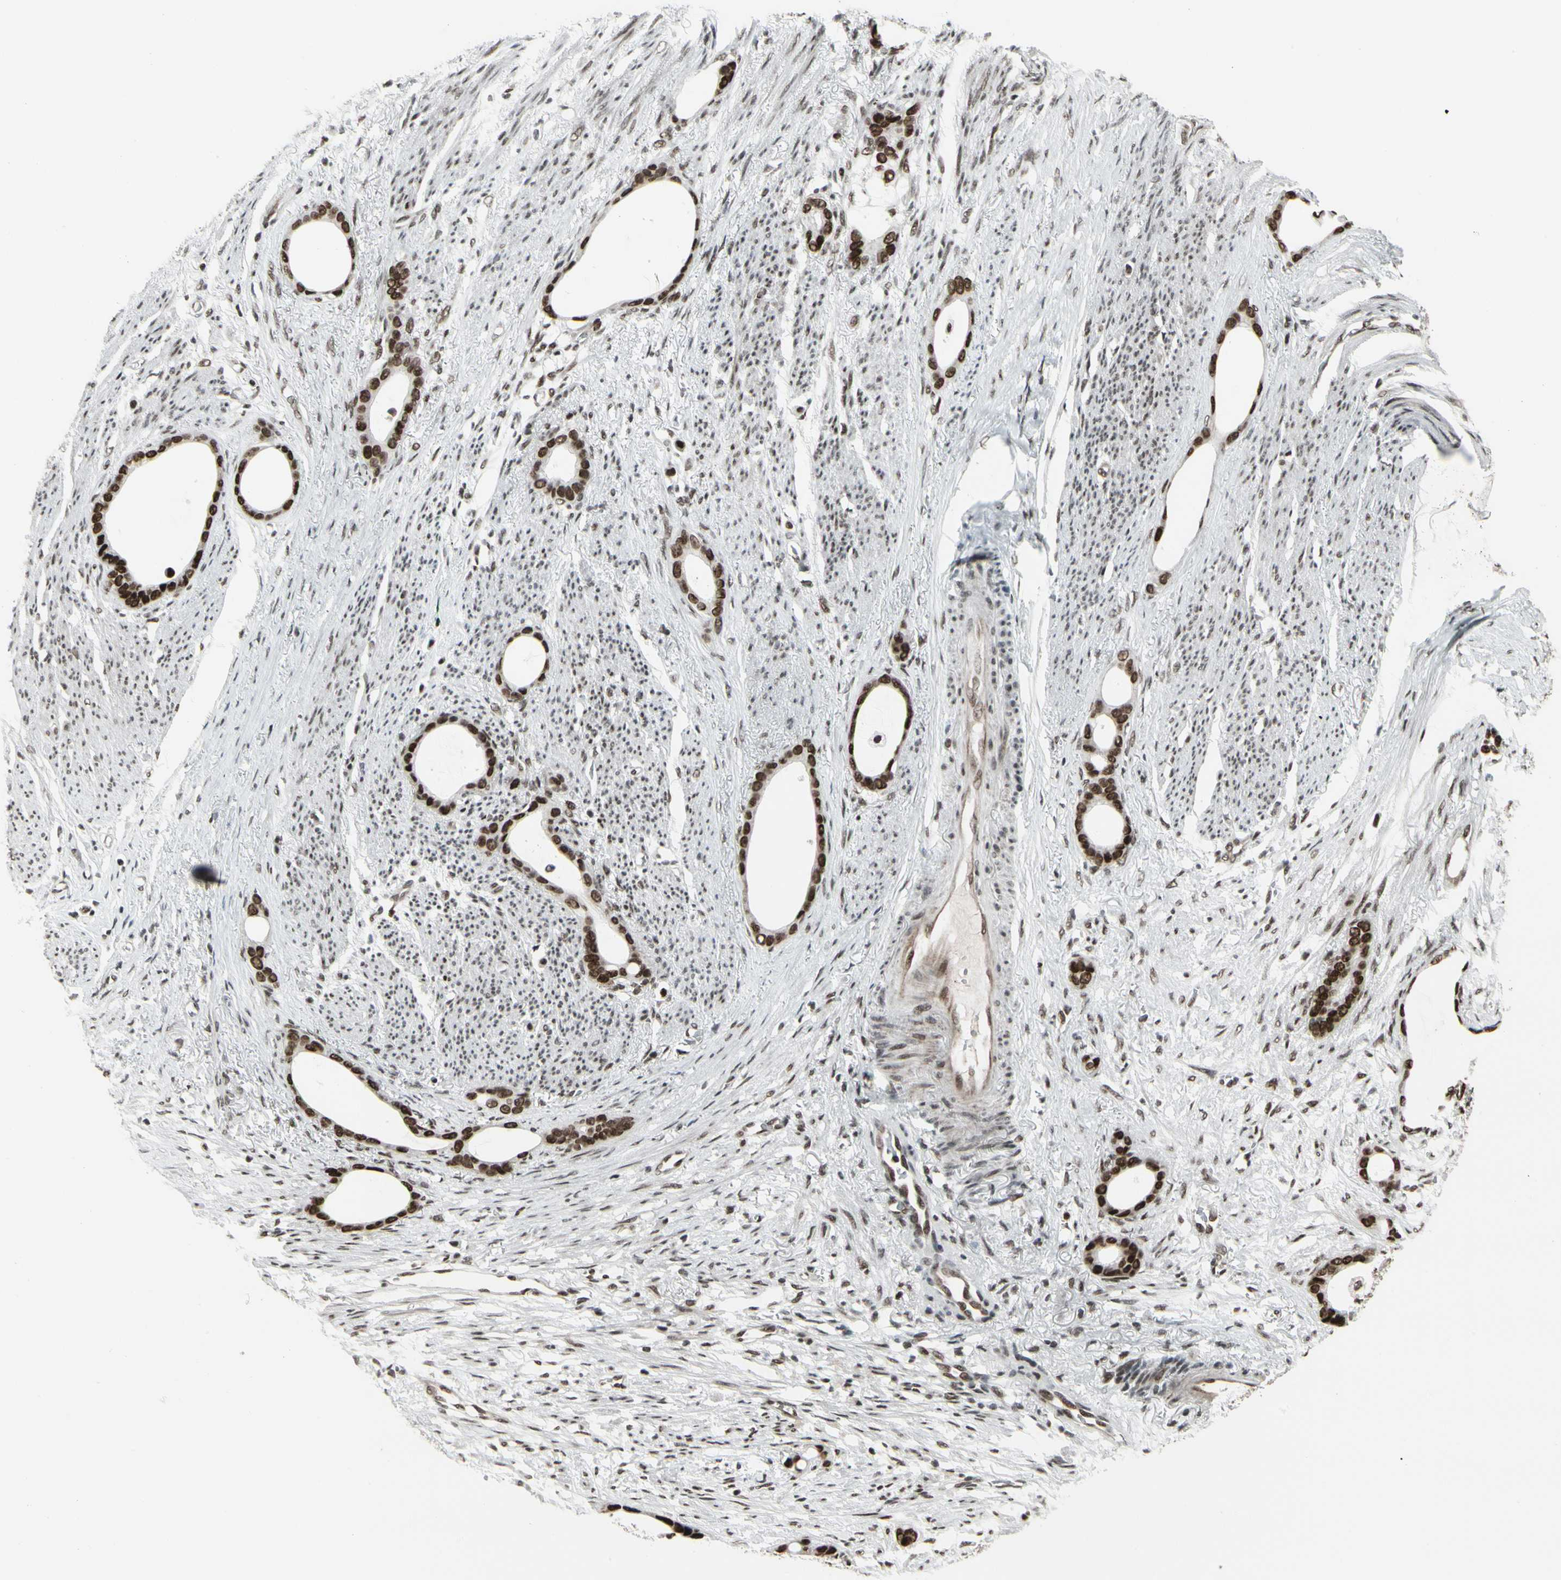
{"staining": {"intensity": "strong", "quantity": ">75%", "location": "nuclear"}, "tissue": "stomach cancer", "cell_type": "Tumor cells", "image_type": "cancer", "snomed": [{"axis": "morphology", "description": "Adenocarcinoma, NOS"}, {"axis": "topography", "description": "Stomach"}], "caption": "There is high levels of strong nuclear expression in tumor cells of stomach adenocarcinoma, as demonstrated by immunohistochemical staining (brown color).", "gene": "HMG20A", "patient": {"sex": "female", "age": 75}}